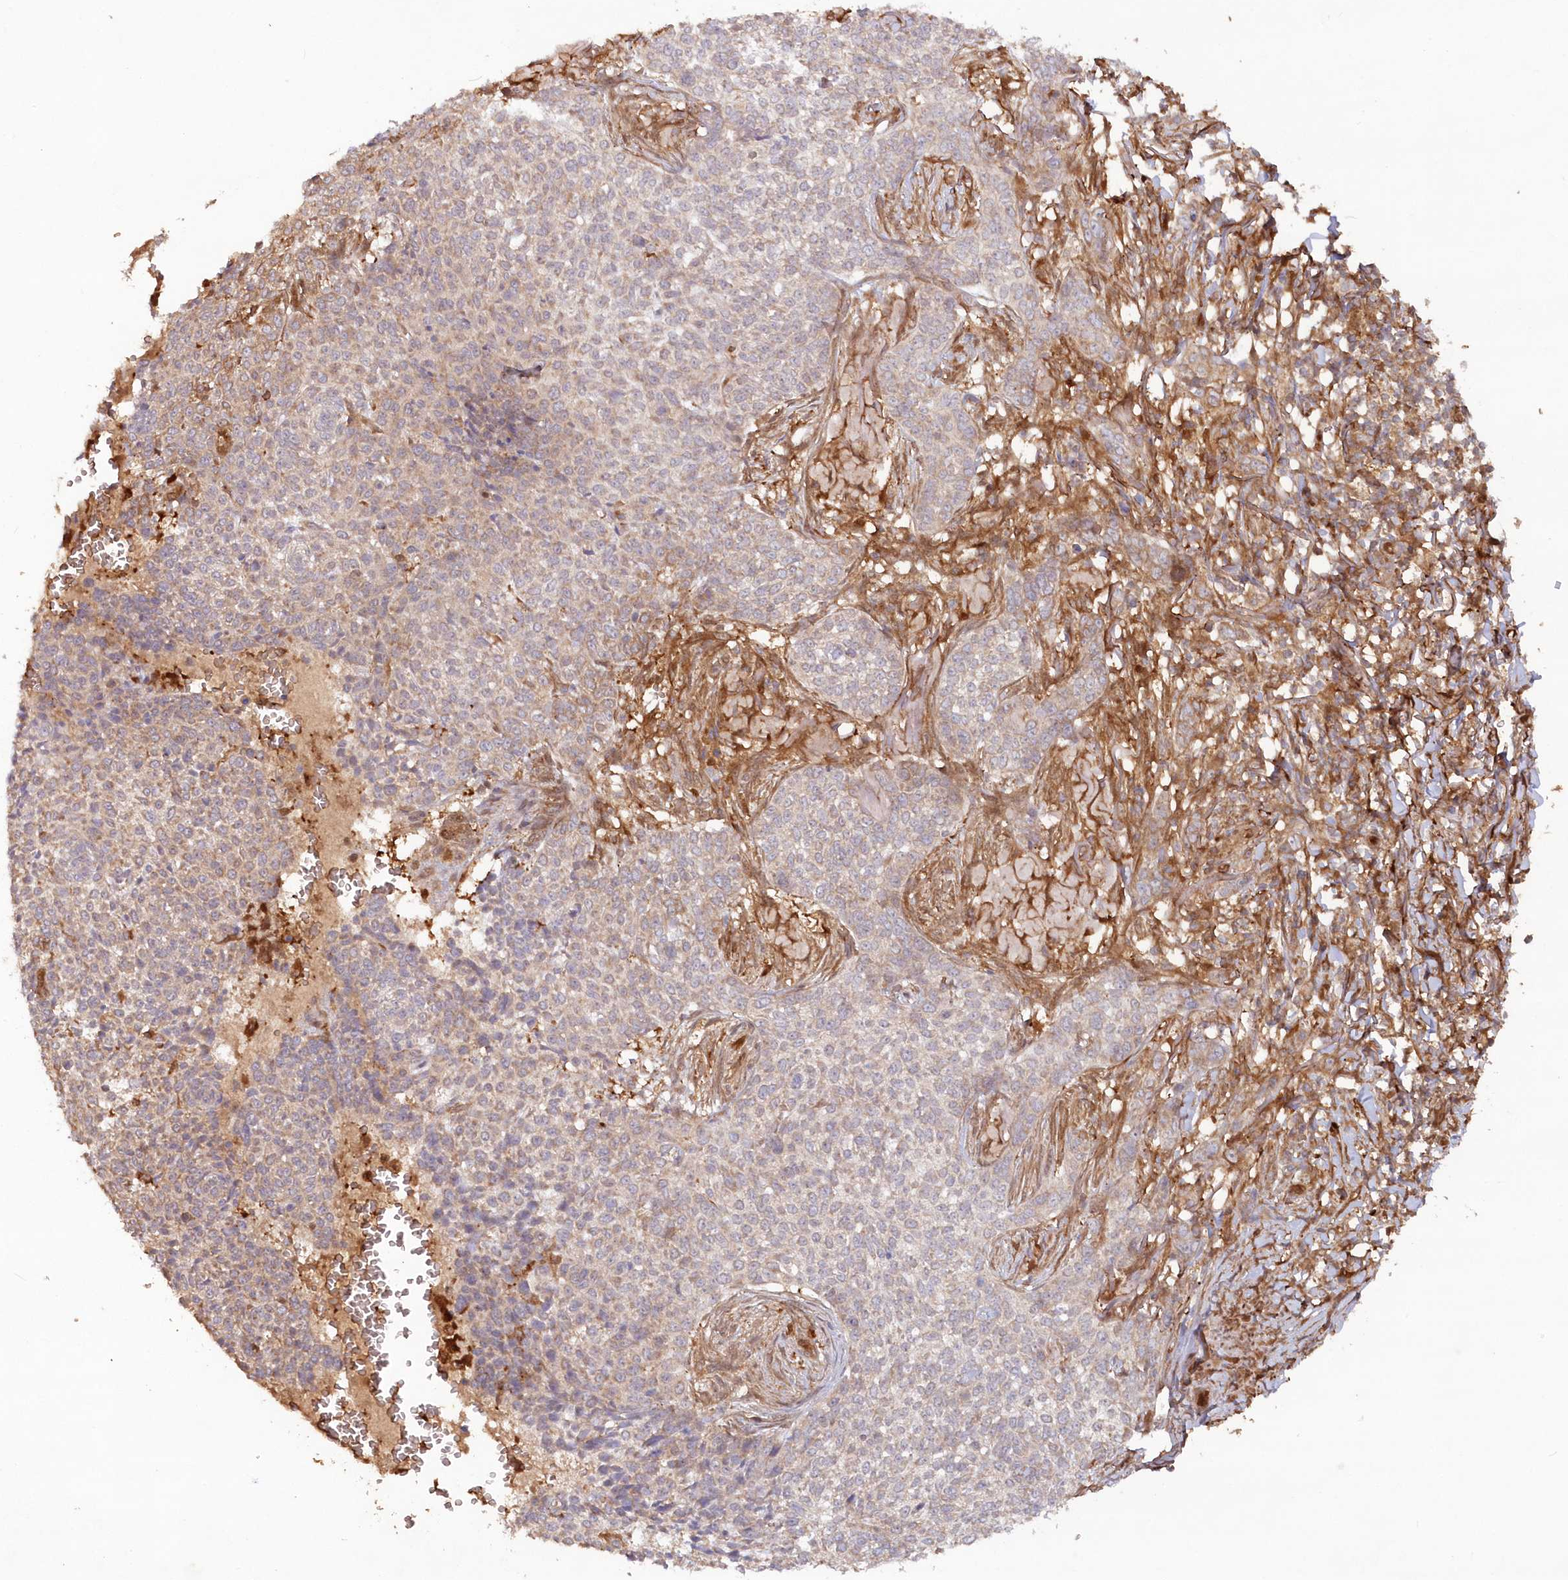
{"staining": {"intensity": "negative", "quantity": "none", "location": "none"}, "tissue": "skin cancer", "cell_type": "Tumor cells", "image_type": "cancer", "snomed": [{"axis": "morphology", "description": "Basal cell carcinoma"}, {"axis": "topography", "description": "Skin"}], "caption": "Immunohistochemistry of basal cell carcinoma (skin) exhibits no staining in tumor cells.", "gene": "GBE1", "patient": {"sex": "male", "age": 85}}